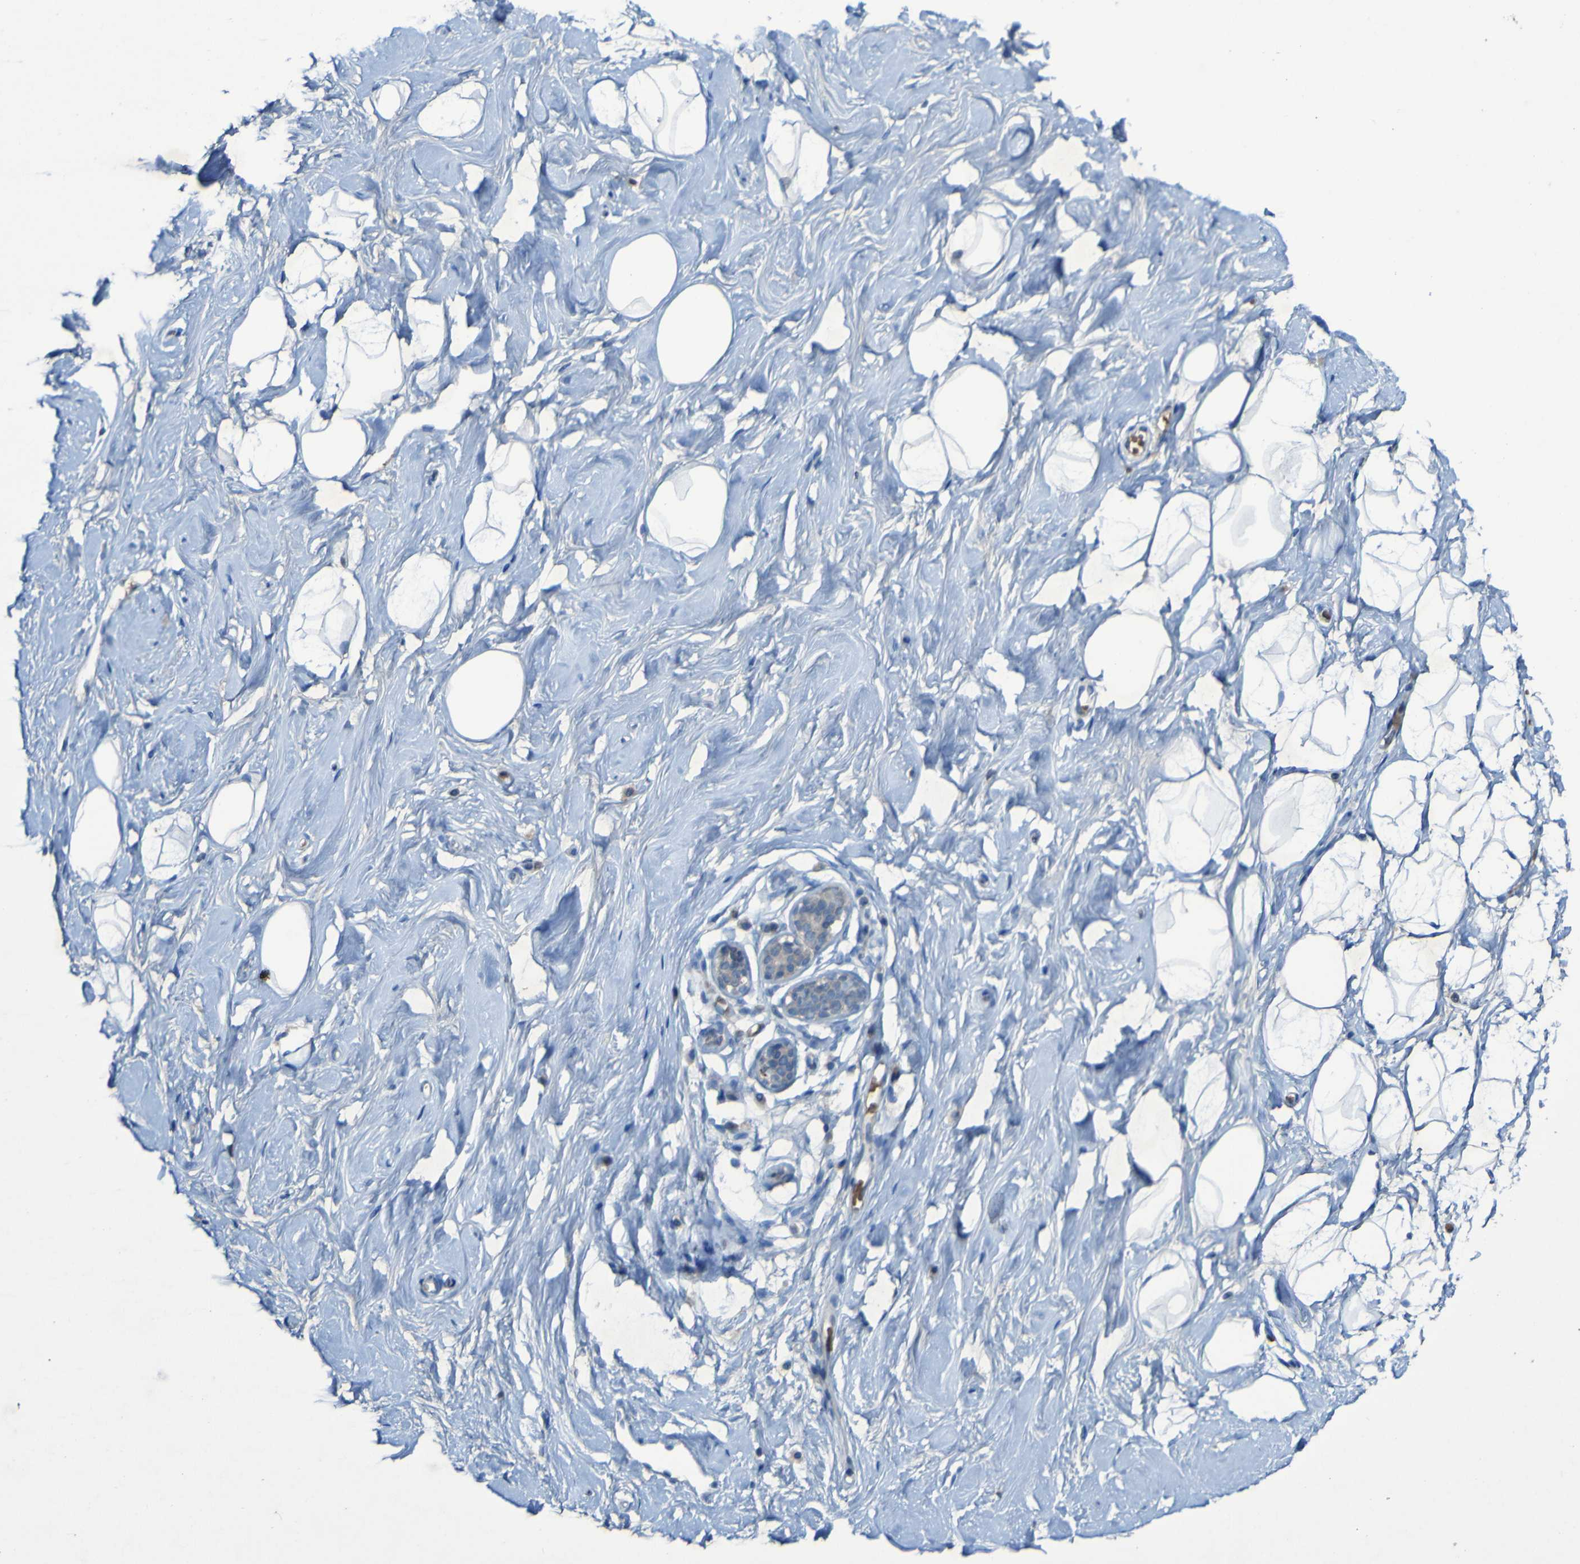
{"staining": {"intensity": "negative", "quantity": "none", "location": "none"}, "tissue": "breast", "cell_type": "Adipocytes", "image_type": "normal", "snomed": [{"axis": "morphology", "description": "Normal tissue, NOS"}, {"axis": "topography", "description": "Breast"}], "caption": "Immunohistochemistry (IHC) of normal breast shows no staining in adipocytes. (IHC, brightfield microscopy, high magnification).", "gene": "SGK2", "patient": {"sex": "female", "age": 23}}